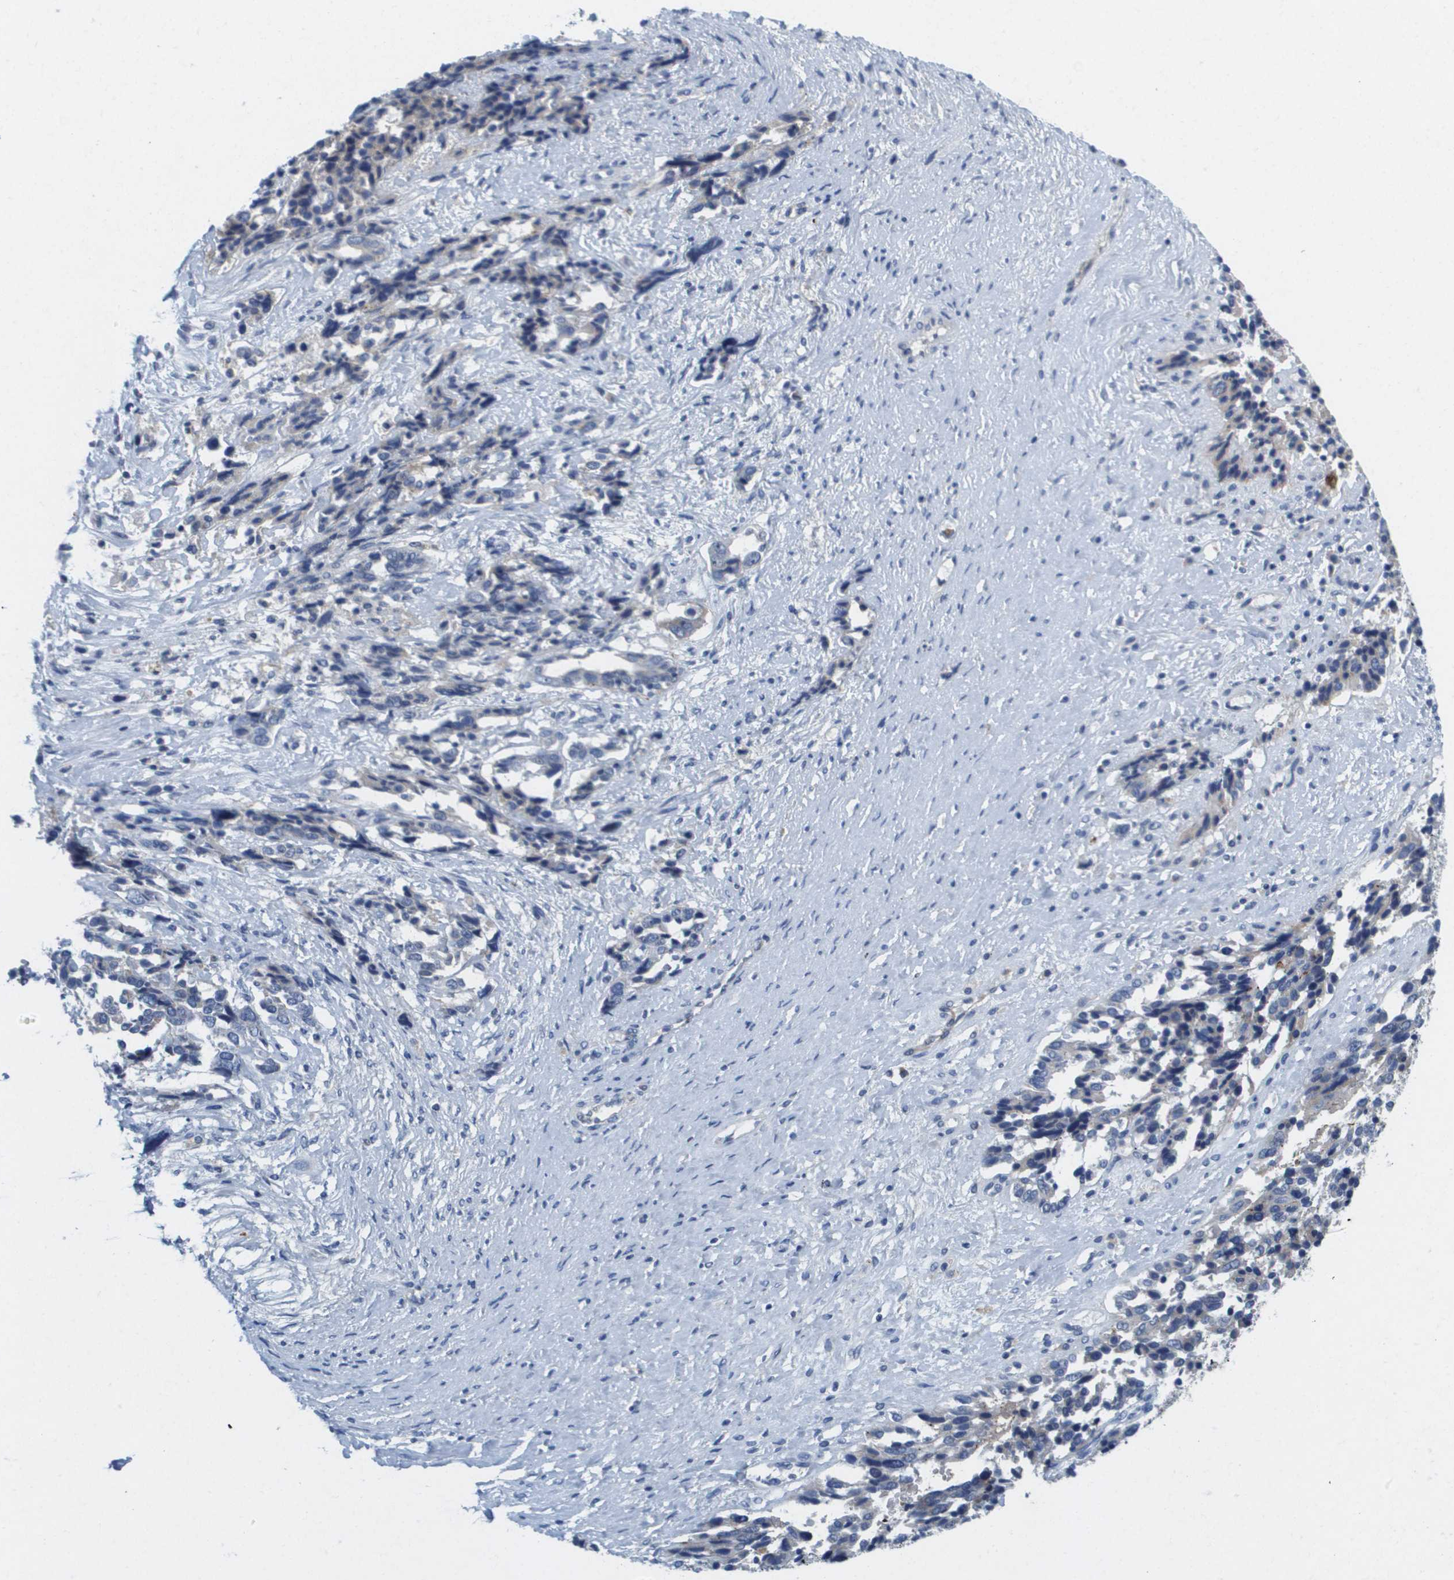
{"staining": {"intensity": "negative", "quantity": "none", "location": "none"}, "tissue": "ovarian cancer", "cell_type": "Tumor cells", "image_type": "cancer", "snomed": [{"axis": "morphology", "description": "Cystadenocarcinoma, serous, NOS"}, {"axis": "topography", "description": "Ovary"}], "caption": "Immunohistochemical staining of human ovarian serous cystadenocarcinoma reveals no significant expression in tumor cells. The staining is performed using DAB (3,3'-diaminobenzidine) brown chromogen with nuclei counter-stained in using hematoxylin.", "gene": "LIPG", "patient": {"sex": "female", "age": 44}}